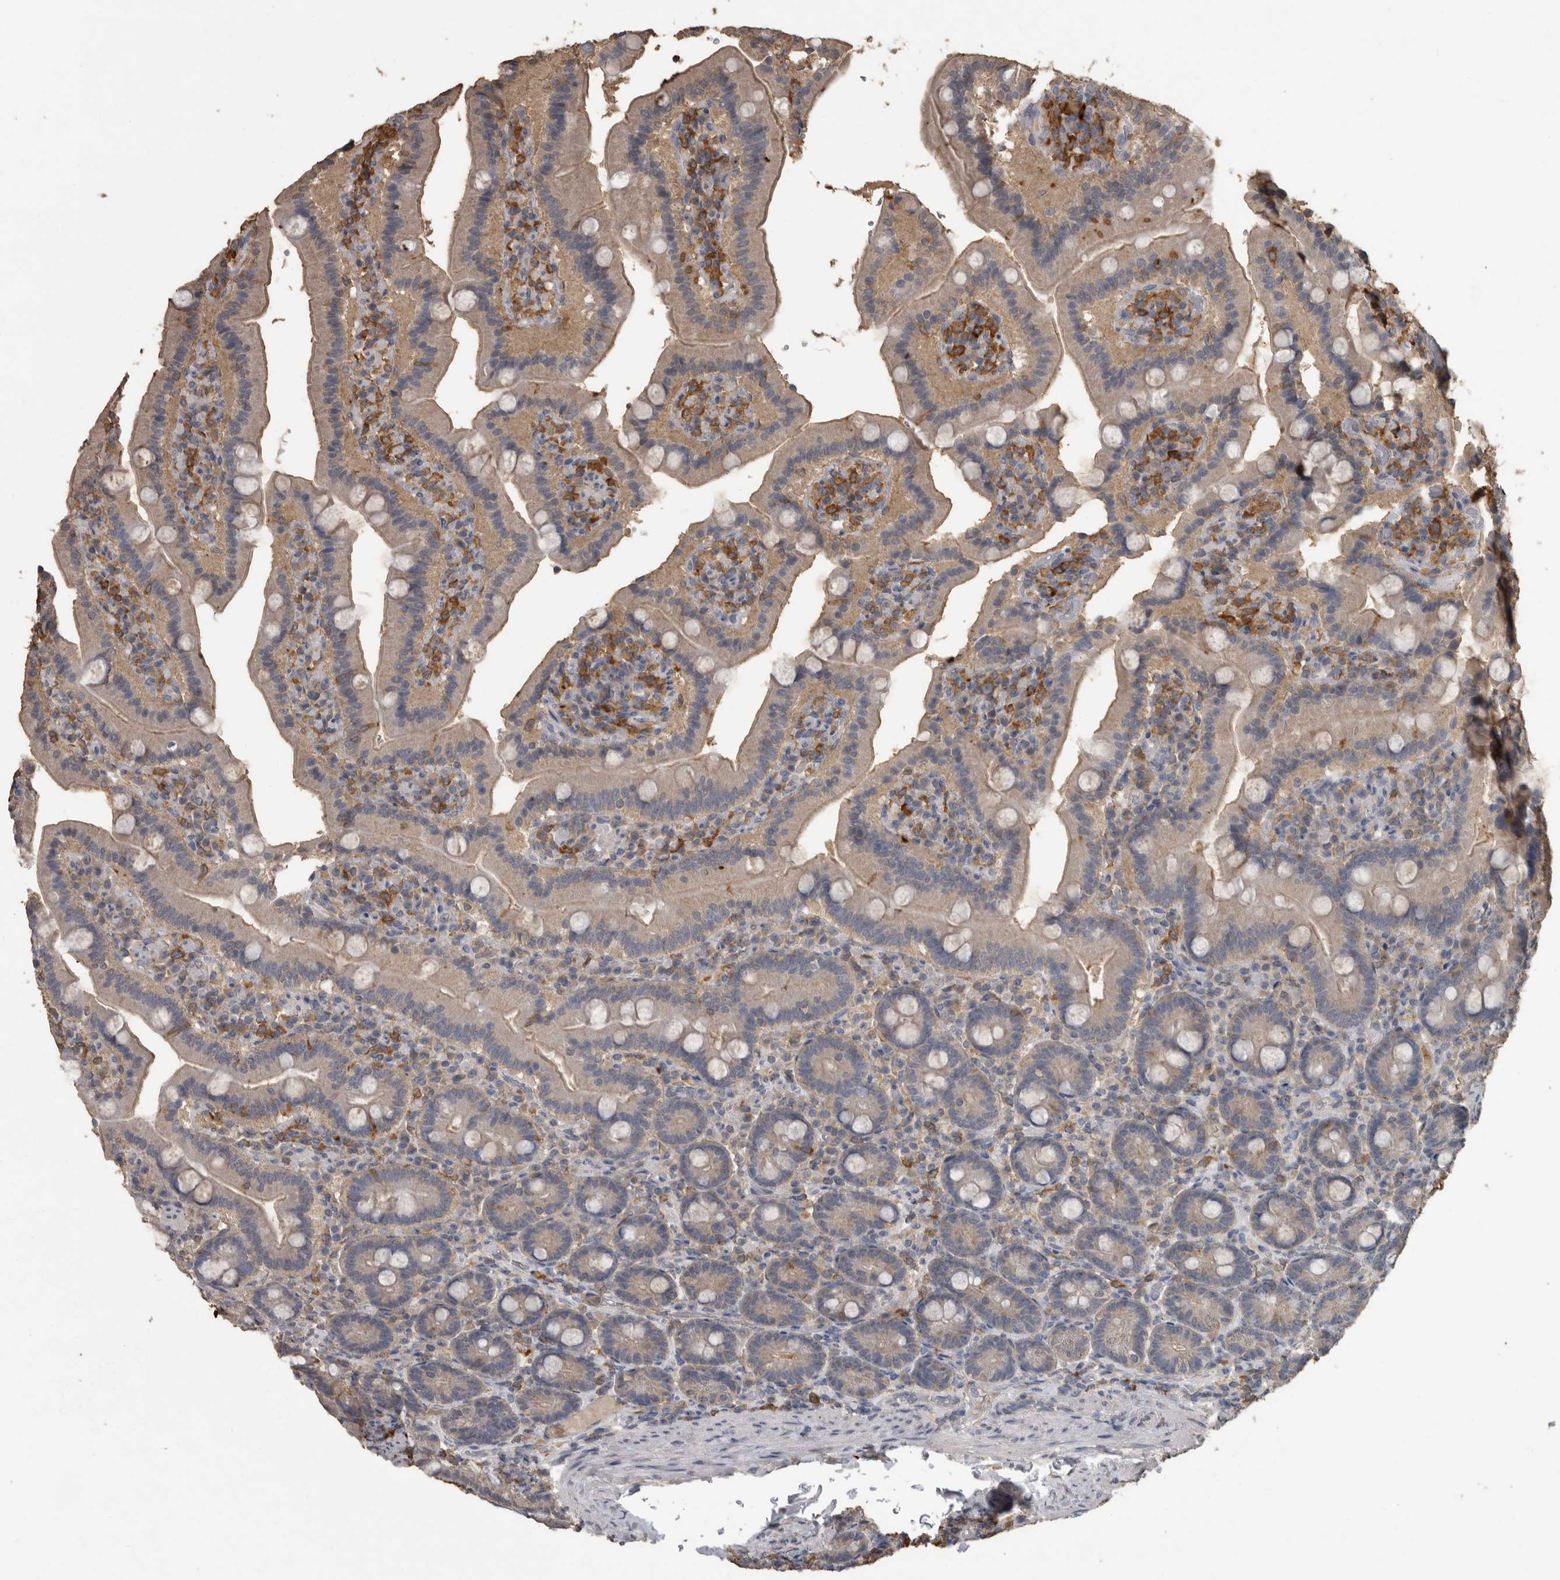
{"staining": {"intensity": "weak", "quantity": ">75%", "location": "cytoplasmic/membranous"}, "tissue": "duodenum", "cell_type": "Glandular cells", "image_type": "normal", "snomed": [{"axis": "morphology", "description": "Normal tissue, NOS"}, {"axis": "topography", "description": "Duodenum"}], "caption": "Immunohistochemistry (DAB (3,3'-diaminobenzidine)) staining of normal duodenum reveals weak cytoplasmic/membranous protein expression in approximately >75% of glandular cells. (DAB IHC, brown staining for protein, blue staining for nuclei).", "gene": "PIK3AP1", "patient": {"sex": "female", "age": 62}}